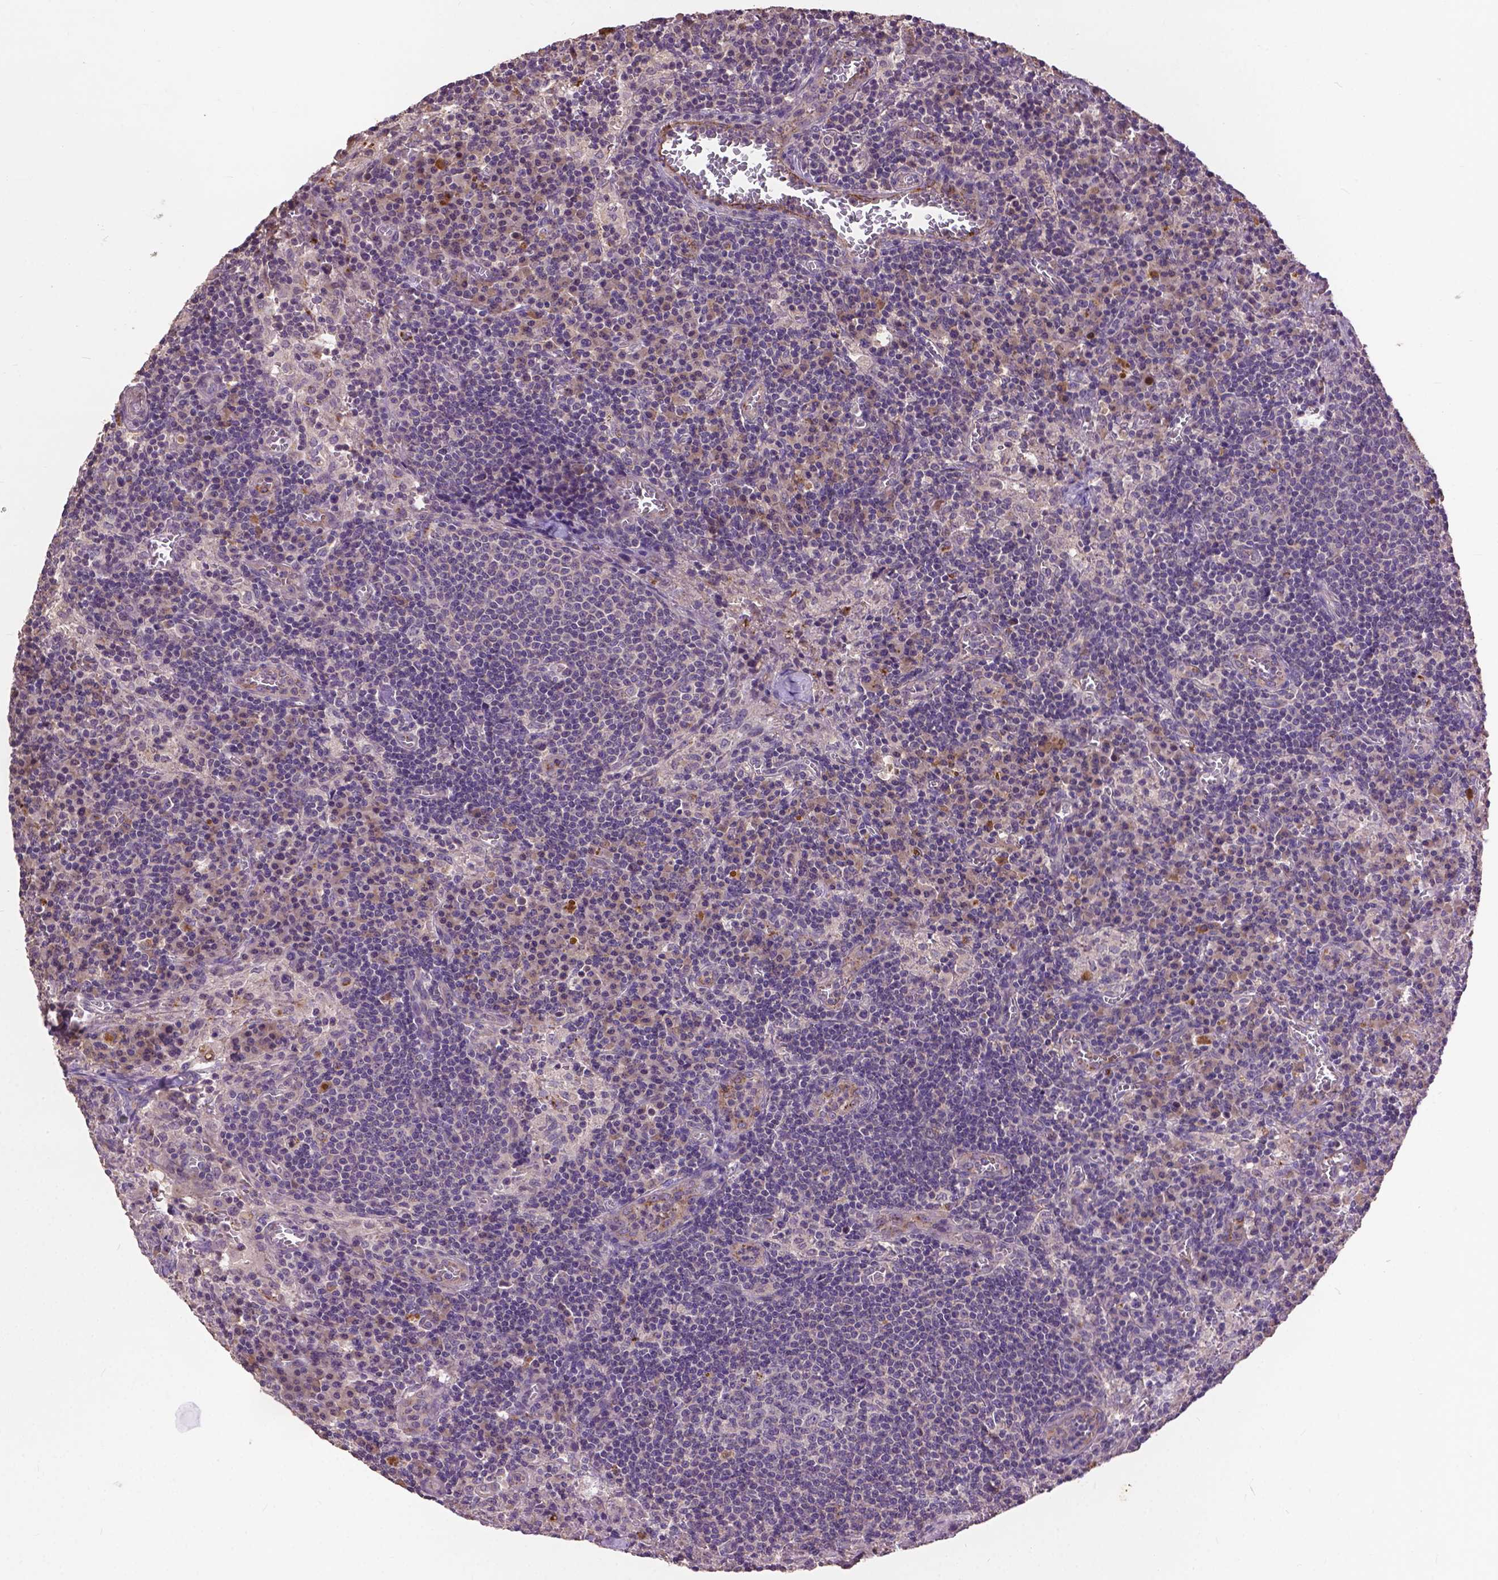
{"staining": {"intensity": "negative", "quantity": "none", "location": "none"}, "tissue": "lymph node", "cell_type": "Germinal center cells", "image_type": "normal", "snomed": [{"axis": "morphology", "description": "Normal tissue, NOS"}, {"axis": "topography", "description": "Lymph node"}], "caption": "Lymph node stained for a protein using immunohistochemistry (IHC) displays no positivity germinal center cells.", "gene": "ZNF337", "patient": {"sex": "male", "age": 62}}